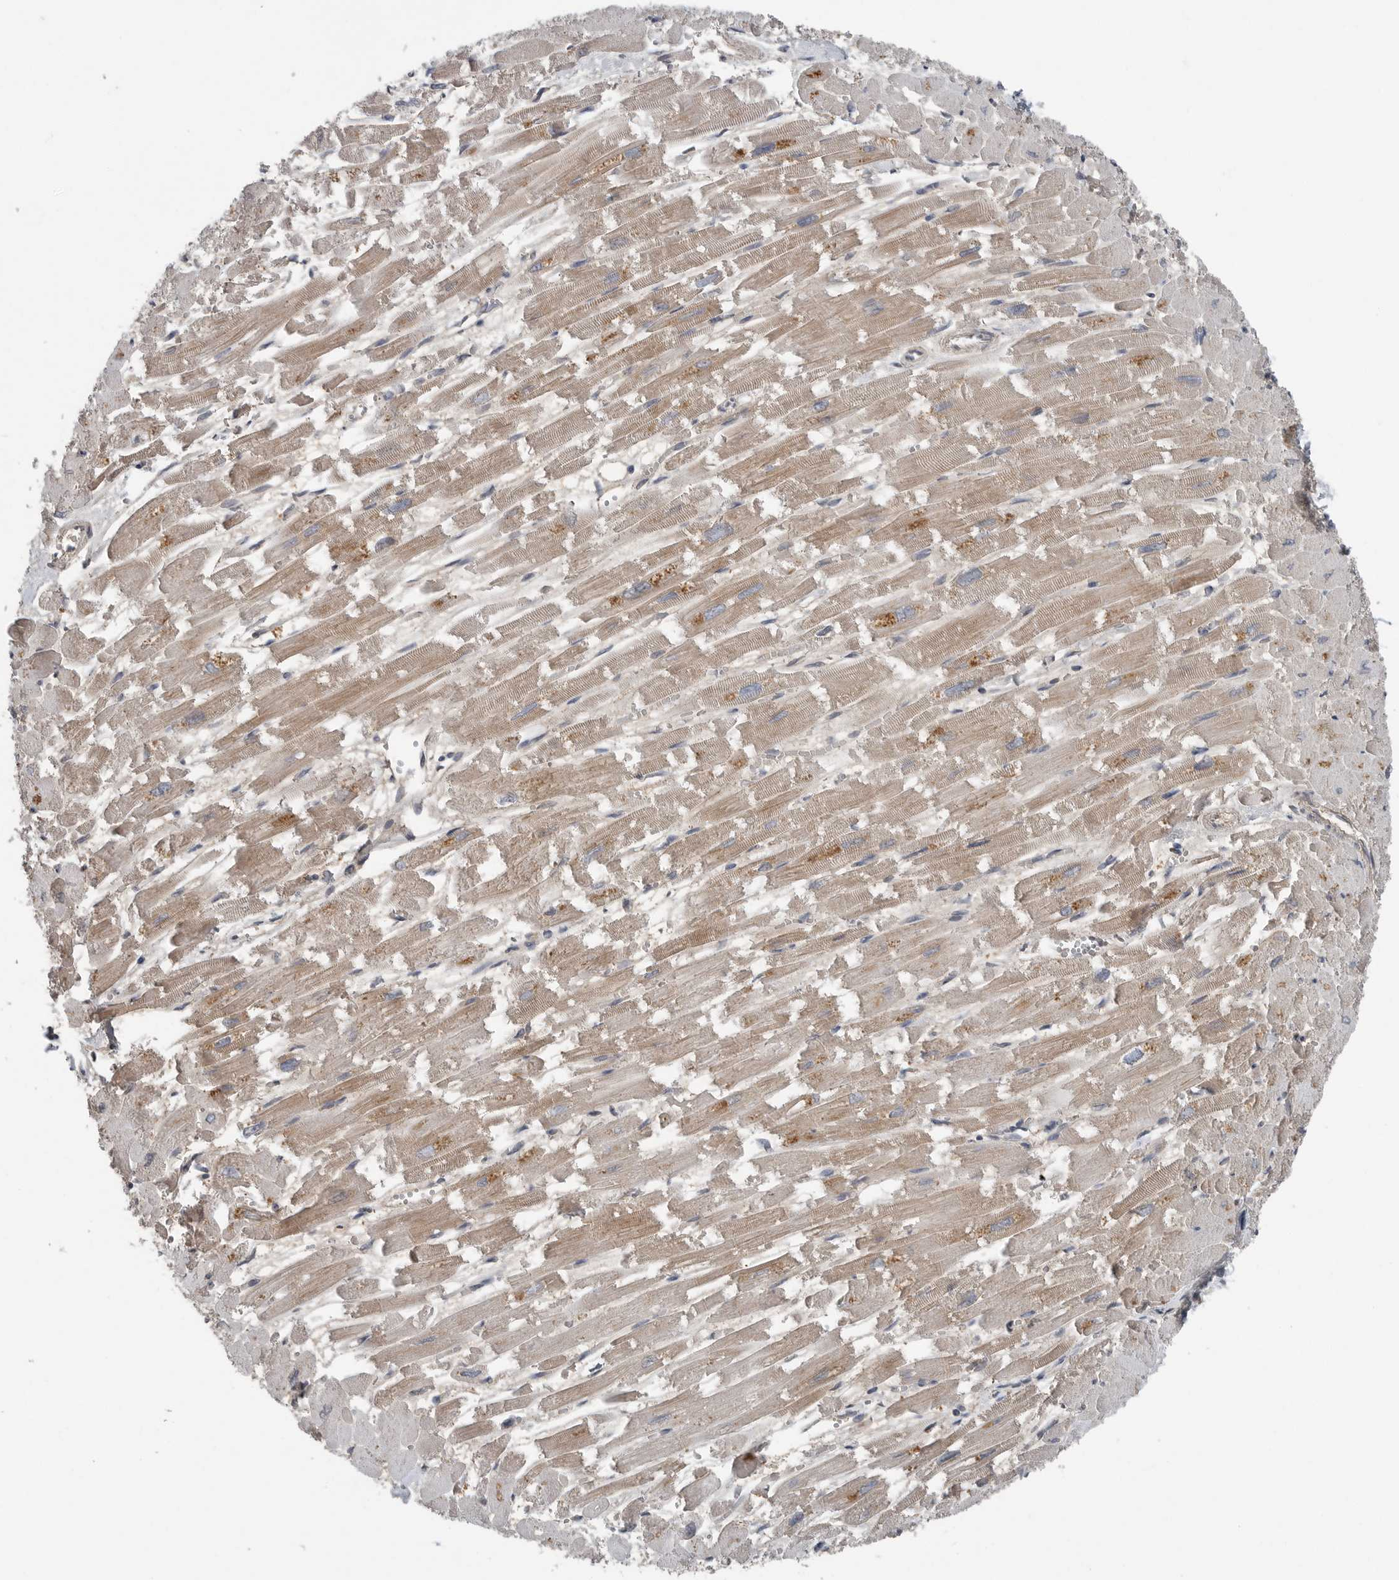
{"staining": {"intensity": "moderate", "quantity": ">75%", "location": "cytoplasmic/membranous"}, "tissue": "heart muscle", "cell_type": "Cardiomyocytes", "image_type": "normal", "snomed": [{"axis": "morphology", "description": "Normal tissue, NOS"}, {"axis": "topography", "description": "Heart"}], "caption": "A micrograph showing moderate cytoplasmic/membranous staining in about >75% of cardiomyocytes in benign heart muscle, as visualized by brown immunohistochemical staining.", "gene": "SCP2", "patient": {"sex": "male", "age": 54}}